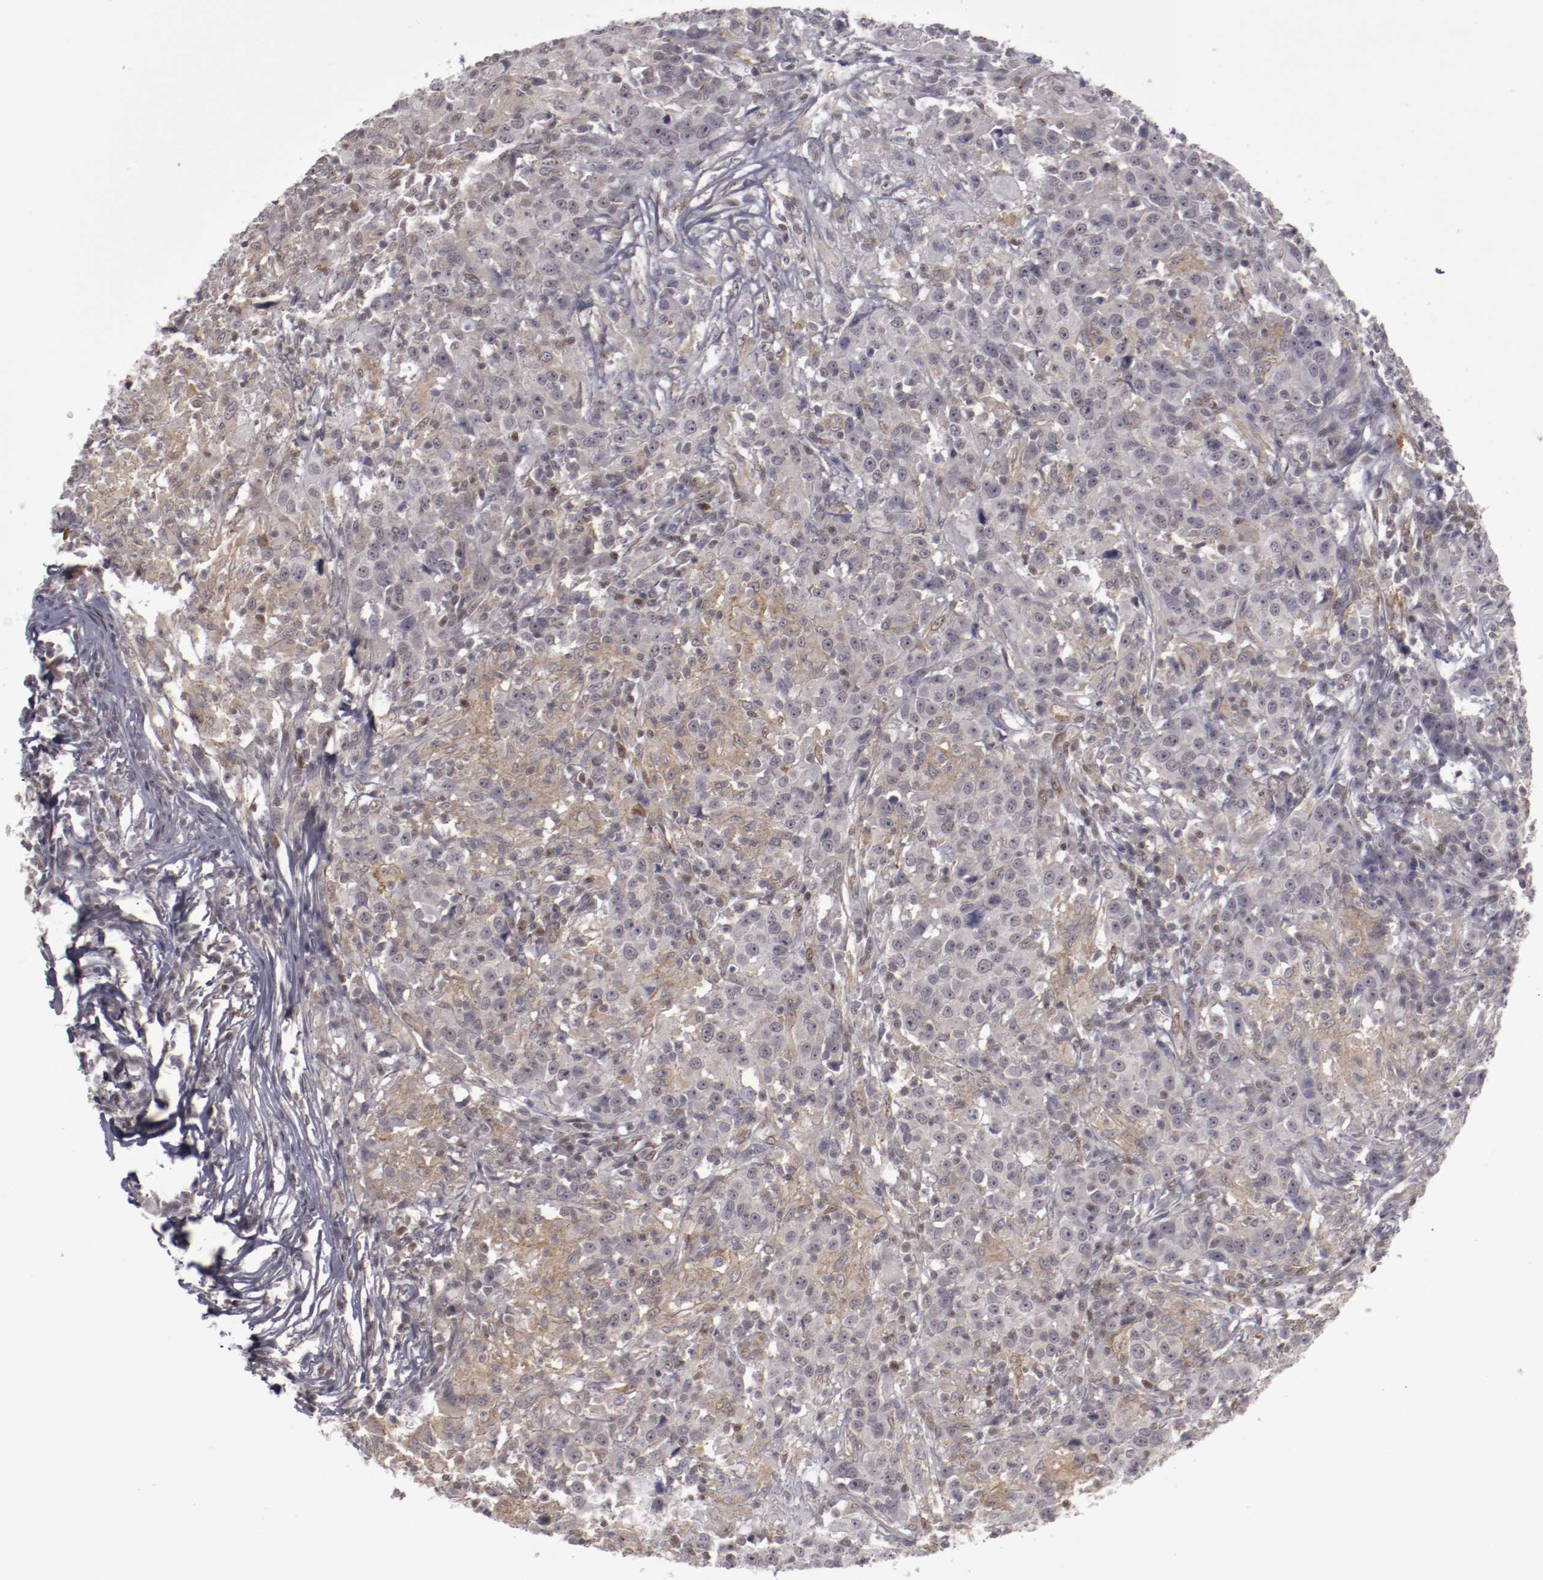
{"staining": {"intensity": "moderate", "quantity": "<25%", "location": "cytoplasmic/membranous"}, "tissue": "head and neck cancer", "cell_type": "Tumor cells", "image_type": "cancer", "snomed": [{"axis": "morphology", "description": "Adenocarcinoma, NOS"}, {"axis": "topography", "description": "Salivary gland"}, {"axis": "topography", "description": "Head-Neck"}], "caption": "Protein staining of head and neck cancer (adenocarcinoma) tissue reveals moderate cytoplasmic/membranous expression in about <25% of tumor cells.", "gene": "LEF1", "patient": {"sex": "female", "age": 65}}